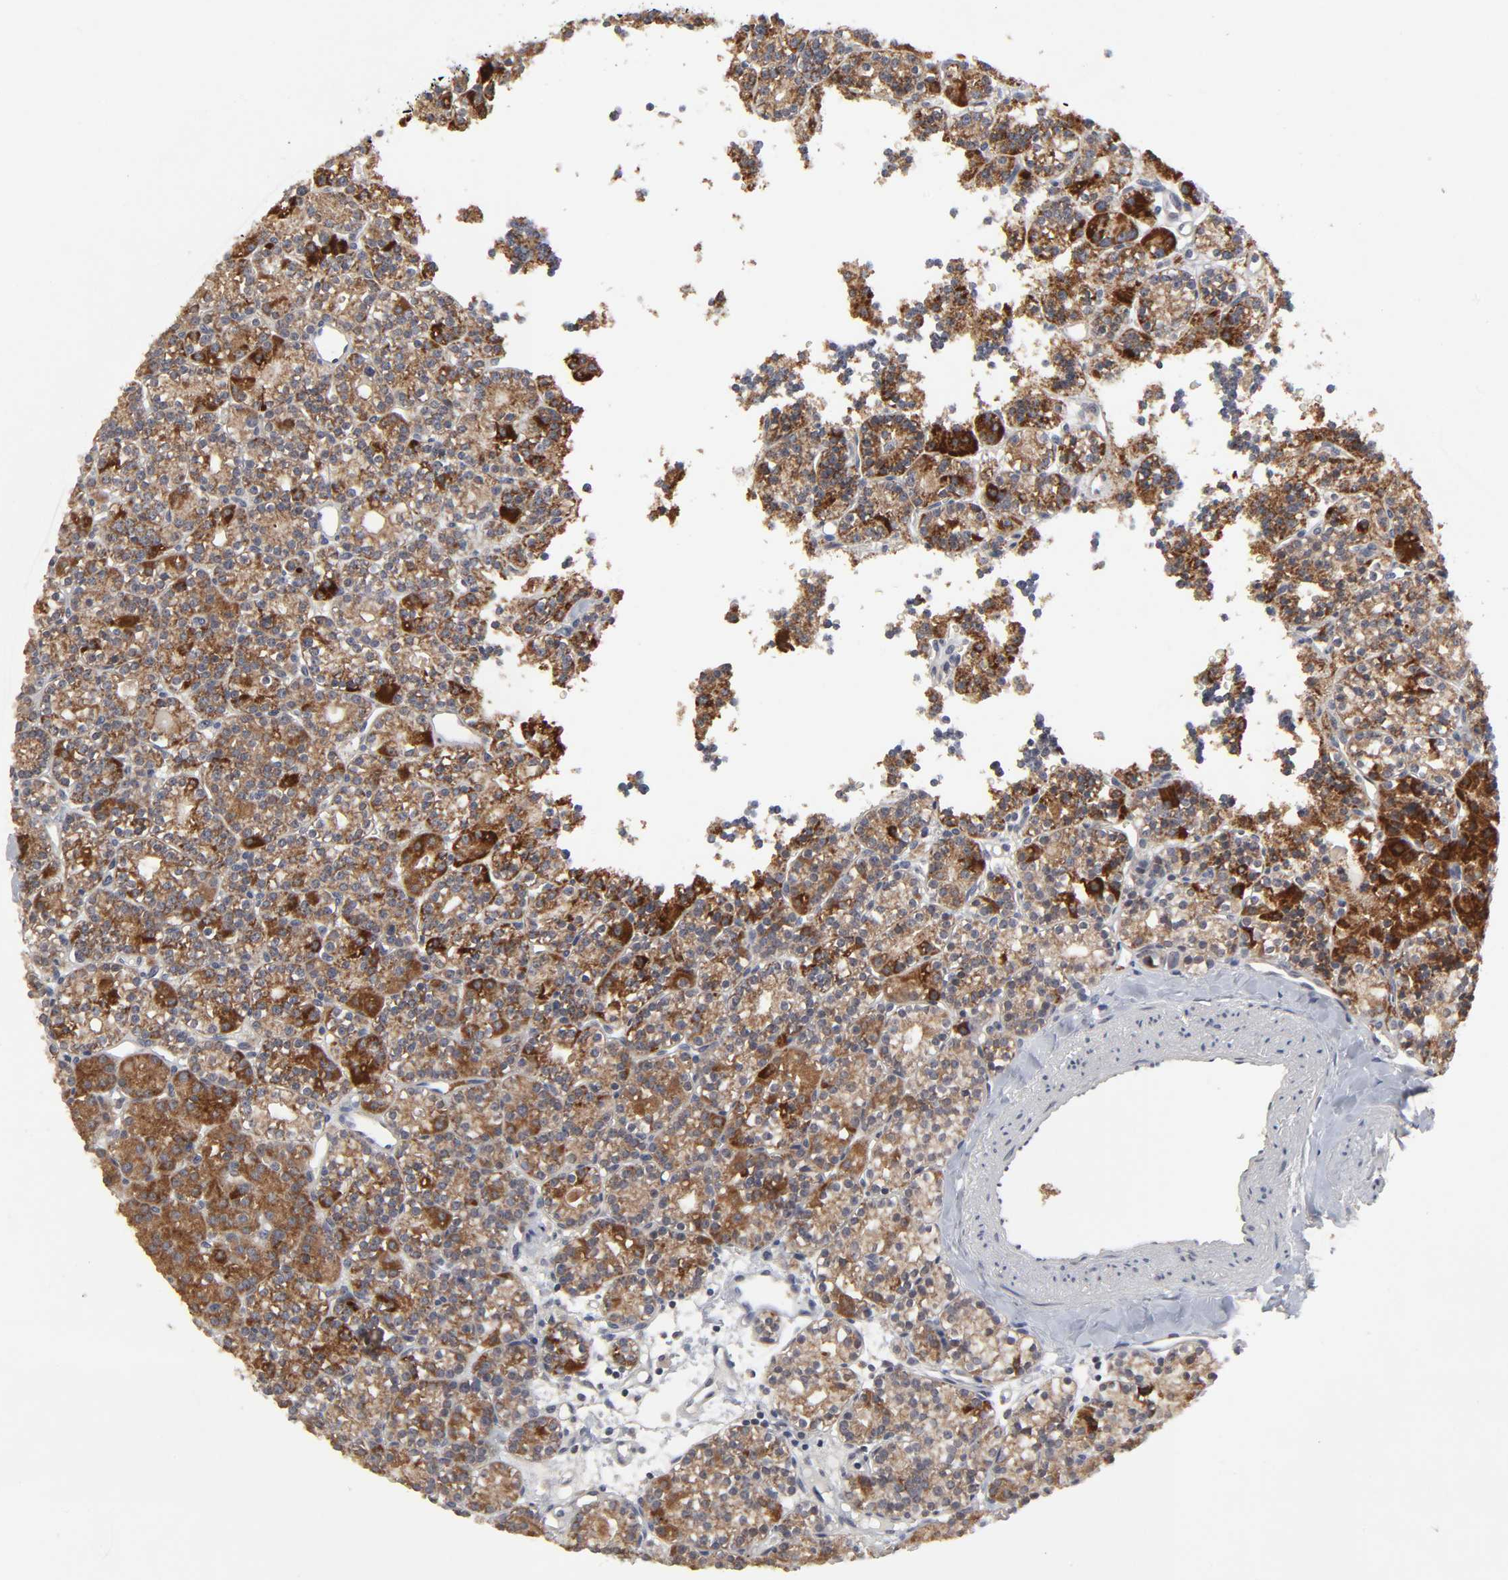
{"staining": {"intensity": "strong", "quantity": ">75%", "location": "cytoplasmic/membranous"}, "tissue": "parathyroid gland", "cell_type": "Glandular cells", "image_type": "normal", "snomed": [{"axis": "morphology", "description": "Normal tissue, NOS"}, {"axis": "topography", "description": "Parathyroid gland"}], "caption": "The image reveals immunohistochemical staining of unremarkable parathyroid gland. There is strong cytoplasmic/membranous positivity is seen in approximately >75% of glandular cells. (DAB (3,3'-diaminobenzidine) = brown stain, brightfield microscopy at high magnification).", "gene": "AUH", "patient": {"sex": "female", "age": 64}}